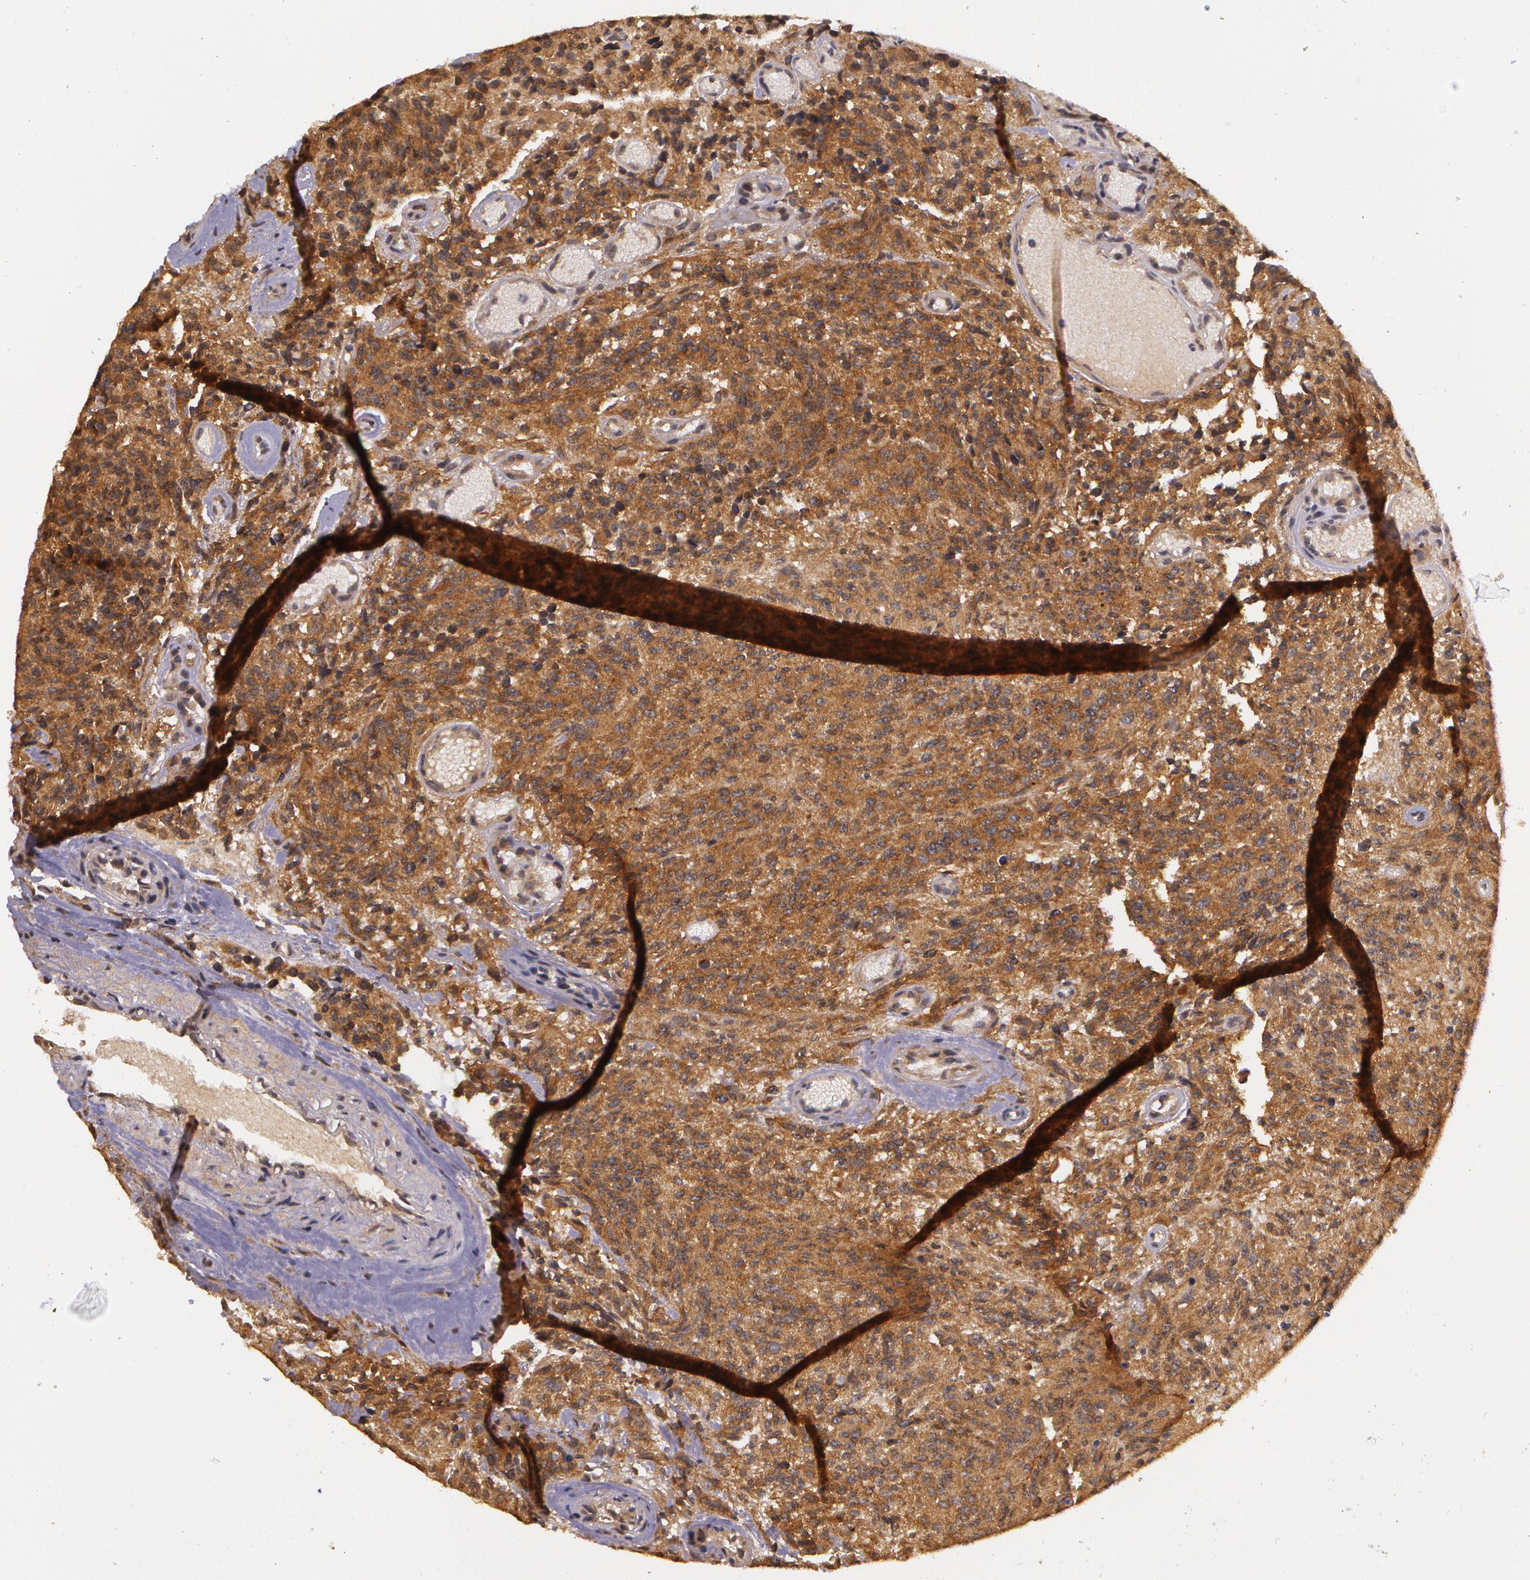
{"staining": {"intensity": "strong", "quantity": ">75%", "location": "cytoplasmic/membranous"}, "tissue": "glioma", "cell_type": "Tumor cells", "image_type": "cancer", "snomed": [{"axis": "morphology", "description": "Glioma, malignant, High grade"}, {"axis": "topography", "description": "Brain"}], "caption": "Immunohistochemical staining of human malignant glioma (high-grade) demonstrates high levels of strong cytoplasmic/membranous protein expression in approximately >75% of tumor cells. (DAB IHC, brown staining for protein, blue staining for nuclei).", "gene": "ASCC2", "patient": {"sex": "male", "age": 36}}